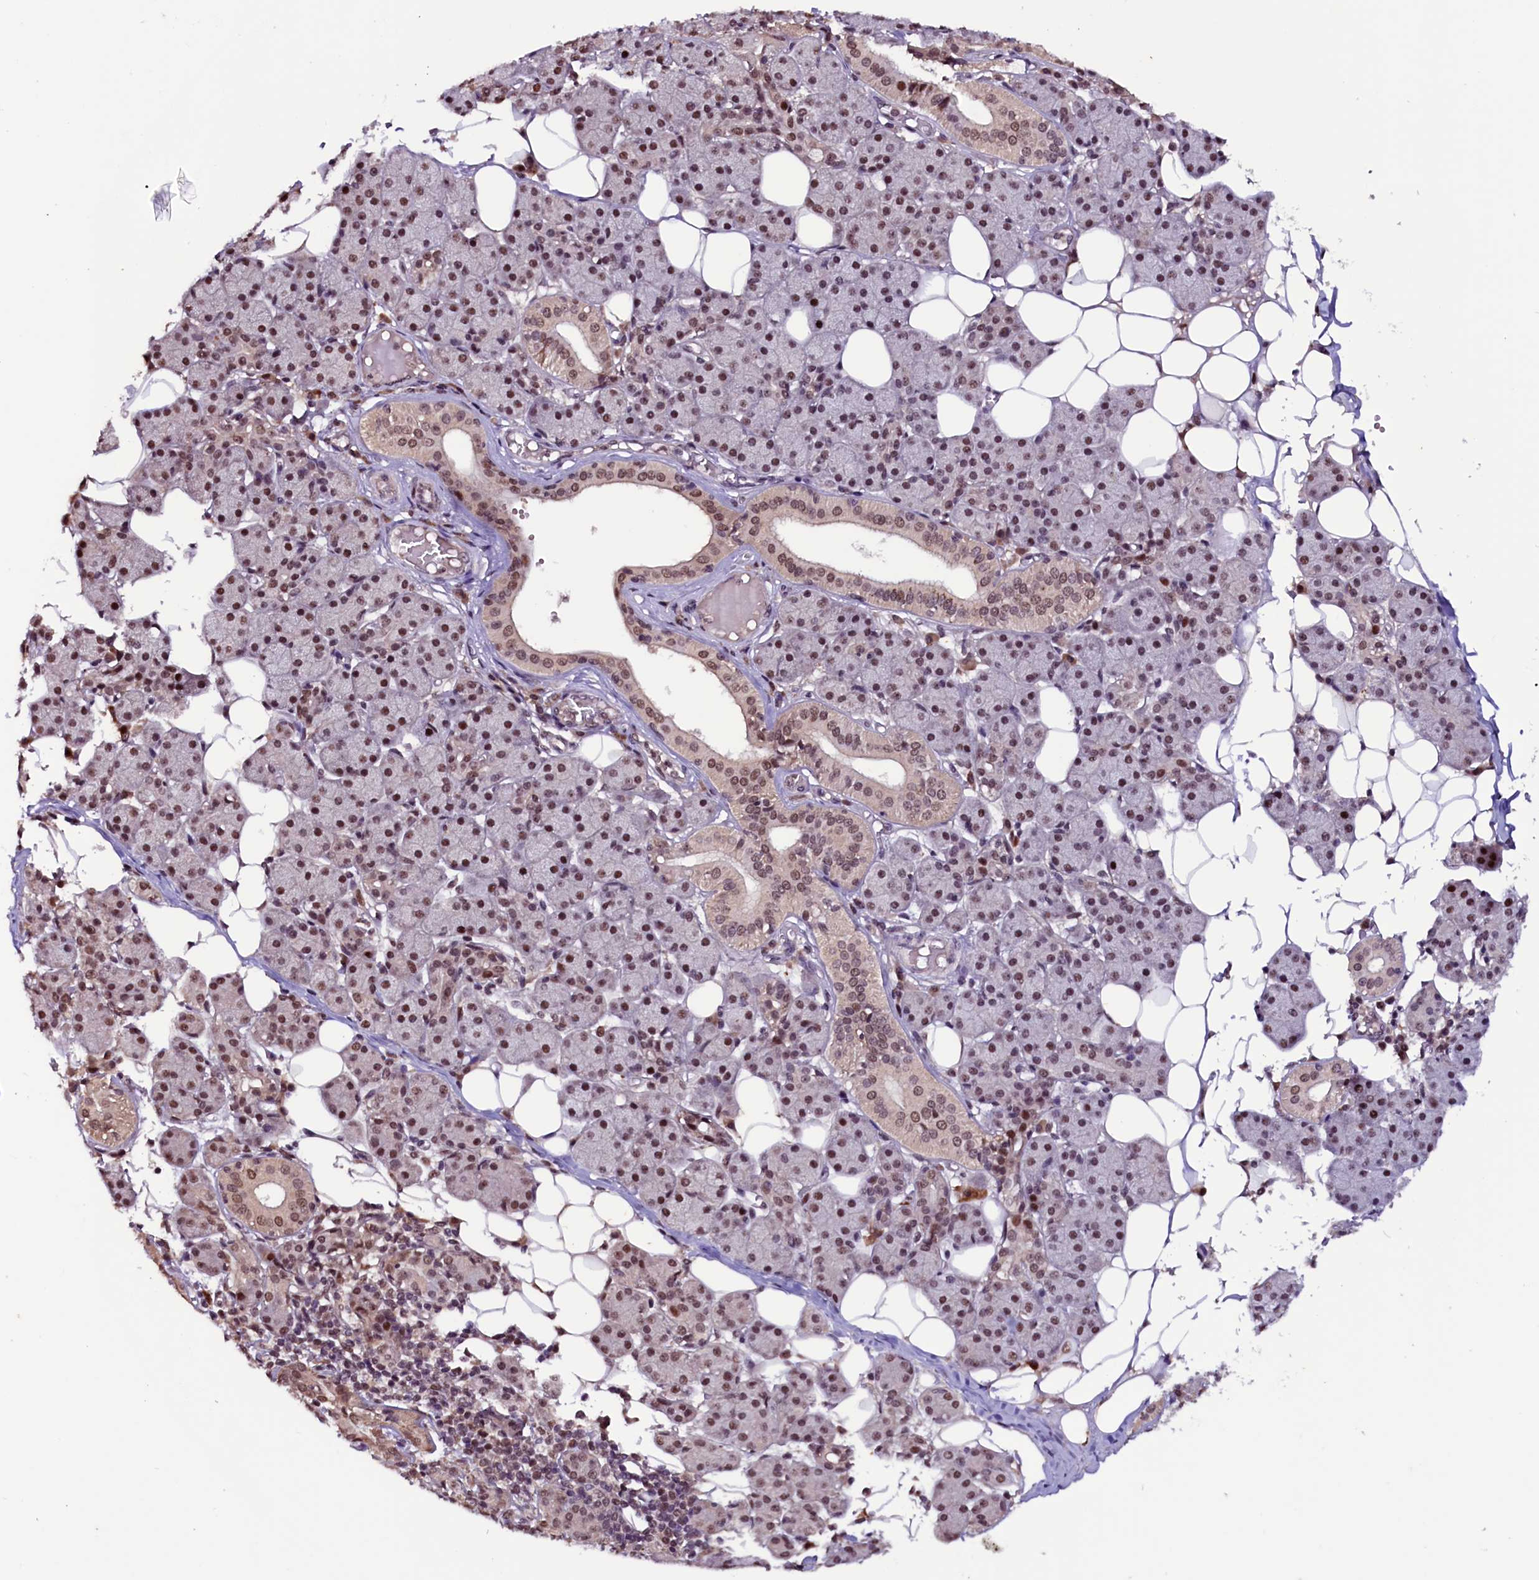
{"staining": {"intensity": "moderate", "quantity": ">75%", "location": "nuclear"}, "tissue": "salivary gland", "cell_type": "Glandular cells", "image_type": "normal", "snomed": [{"axis": "morphology", "description": "Normal tissue, NOS"}, {"axis": "topography", "description": "Salivary gland"}], "caption": "IHC staining of normal salivary gland, which demonstrates medium levels of moderate nuclear expression in approximately >75% of glandular cells indicating moderate nuclear protein staining. The staining was performed using DAB (3,3'-diaminobenzidine) (brown) for protein detection and nuclei were counterstained in hematoxylin (blue).", "gene": "RNMT", "patient": {"sex": "female", "age": 33}}